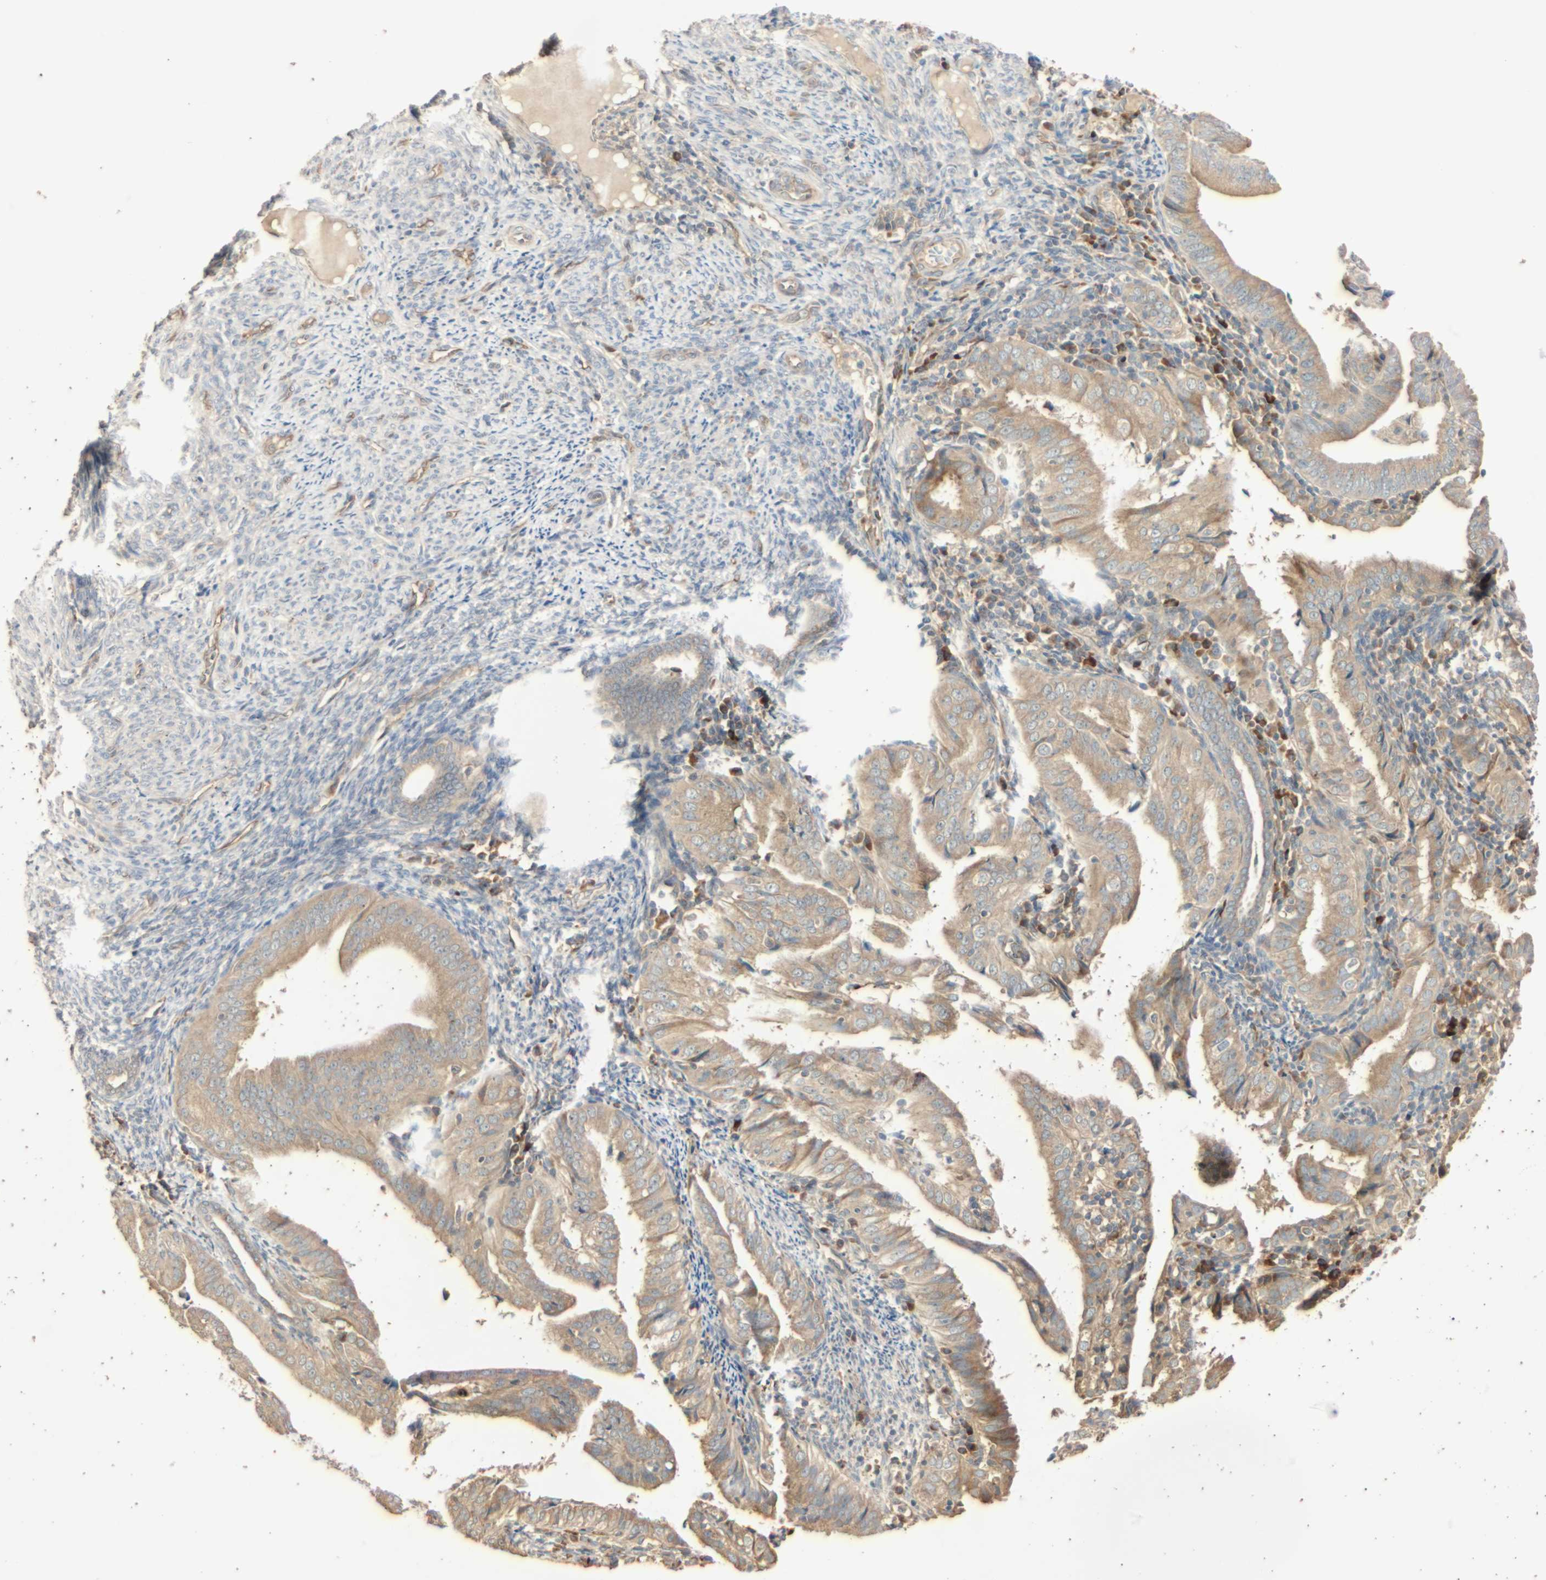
{"staining": {"intensity": "weak", "quantity": ">75%", "location": "cytoplasmic/membranous"}, "tissue": "endometrial cancer", "cell_type": "Tumor cells", "image_type": "cancer", "snomed": [{"axis": "morphology", "description": "Adenocarcinoma, NOS"}, {"axis": "topography", "description": "Endometrium"}], "caption": "Immunohistochemical staining of adenocarcinoma (endometrial) demonstrates weak cytoplasmic/membranous protein positivity in approximately >75% of tumor cells. (DAB (3,3'-diaminobenzidine) = brown stain, brightfield microscopy at high magnification).", "gene": "GALK1", "patient": {"sex": "female", "age": 58}}